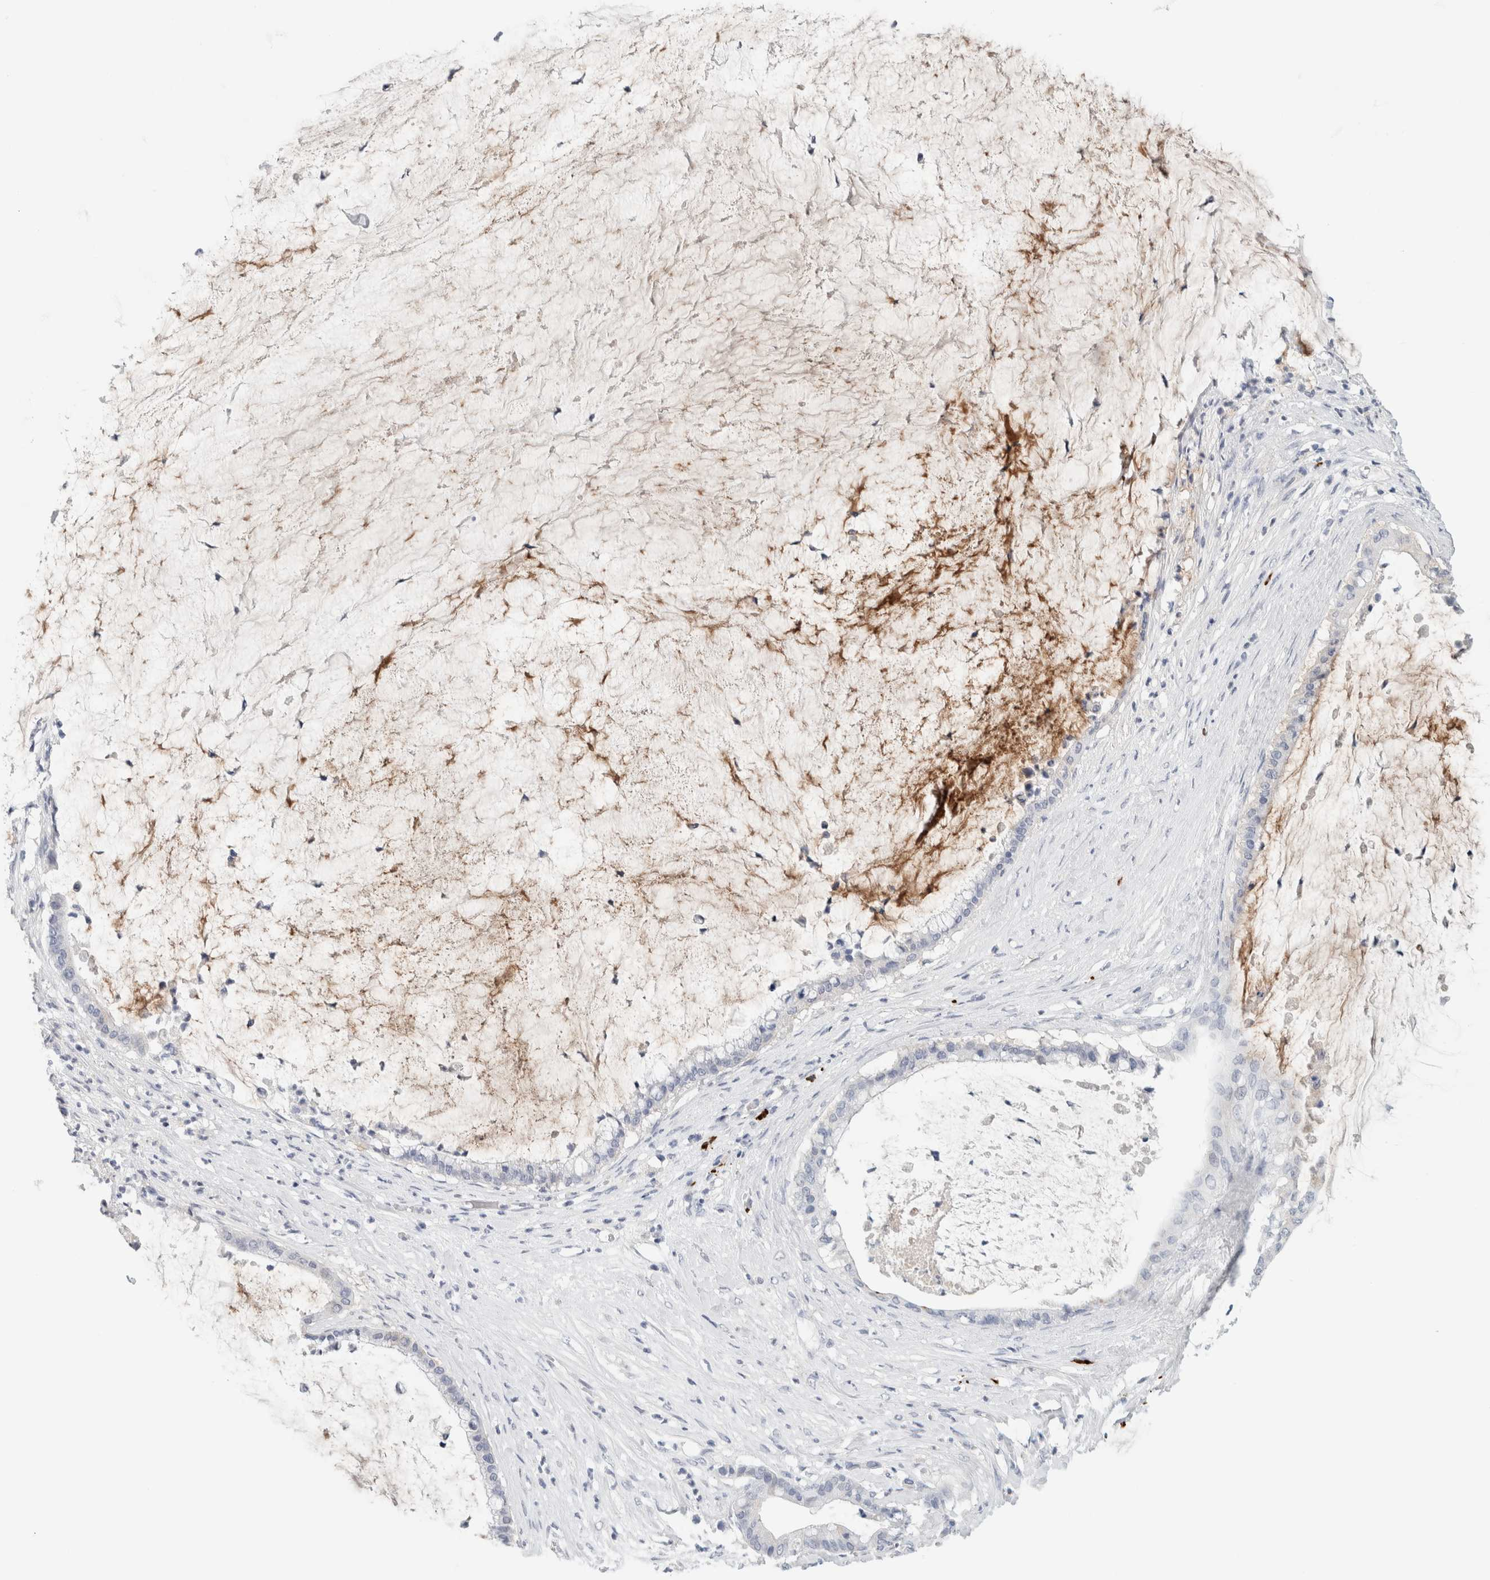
{"staining": {"intensity": "negative", "quantity": "none", "location": "none"}, "tissue": "pancreatic cancer", "cell_type": "Tumor cells", "image_type": "cancer", "snomed": [{"axis": "morphology", "description": "Adenocarcinoma, NOS"}, {"axis": "topography", "description": "Pancreas"}], "caption": "IHC image of neoplastic tissue: adenocarcinoma (pancreatic) stained with DAB demonstrates no significant protein expression in tumor cells. The staining was performed using DAB (3,3'-diaminobenzidine) to visualize the protein expression in brown, while the nuclei were stained in blue with hematoxylin (Magnification: 20x).", "gene": "IL6", "patient": {"sex": "male", "age": 41}}